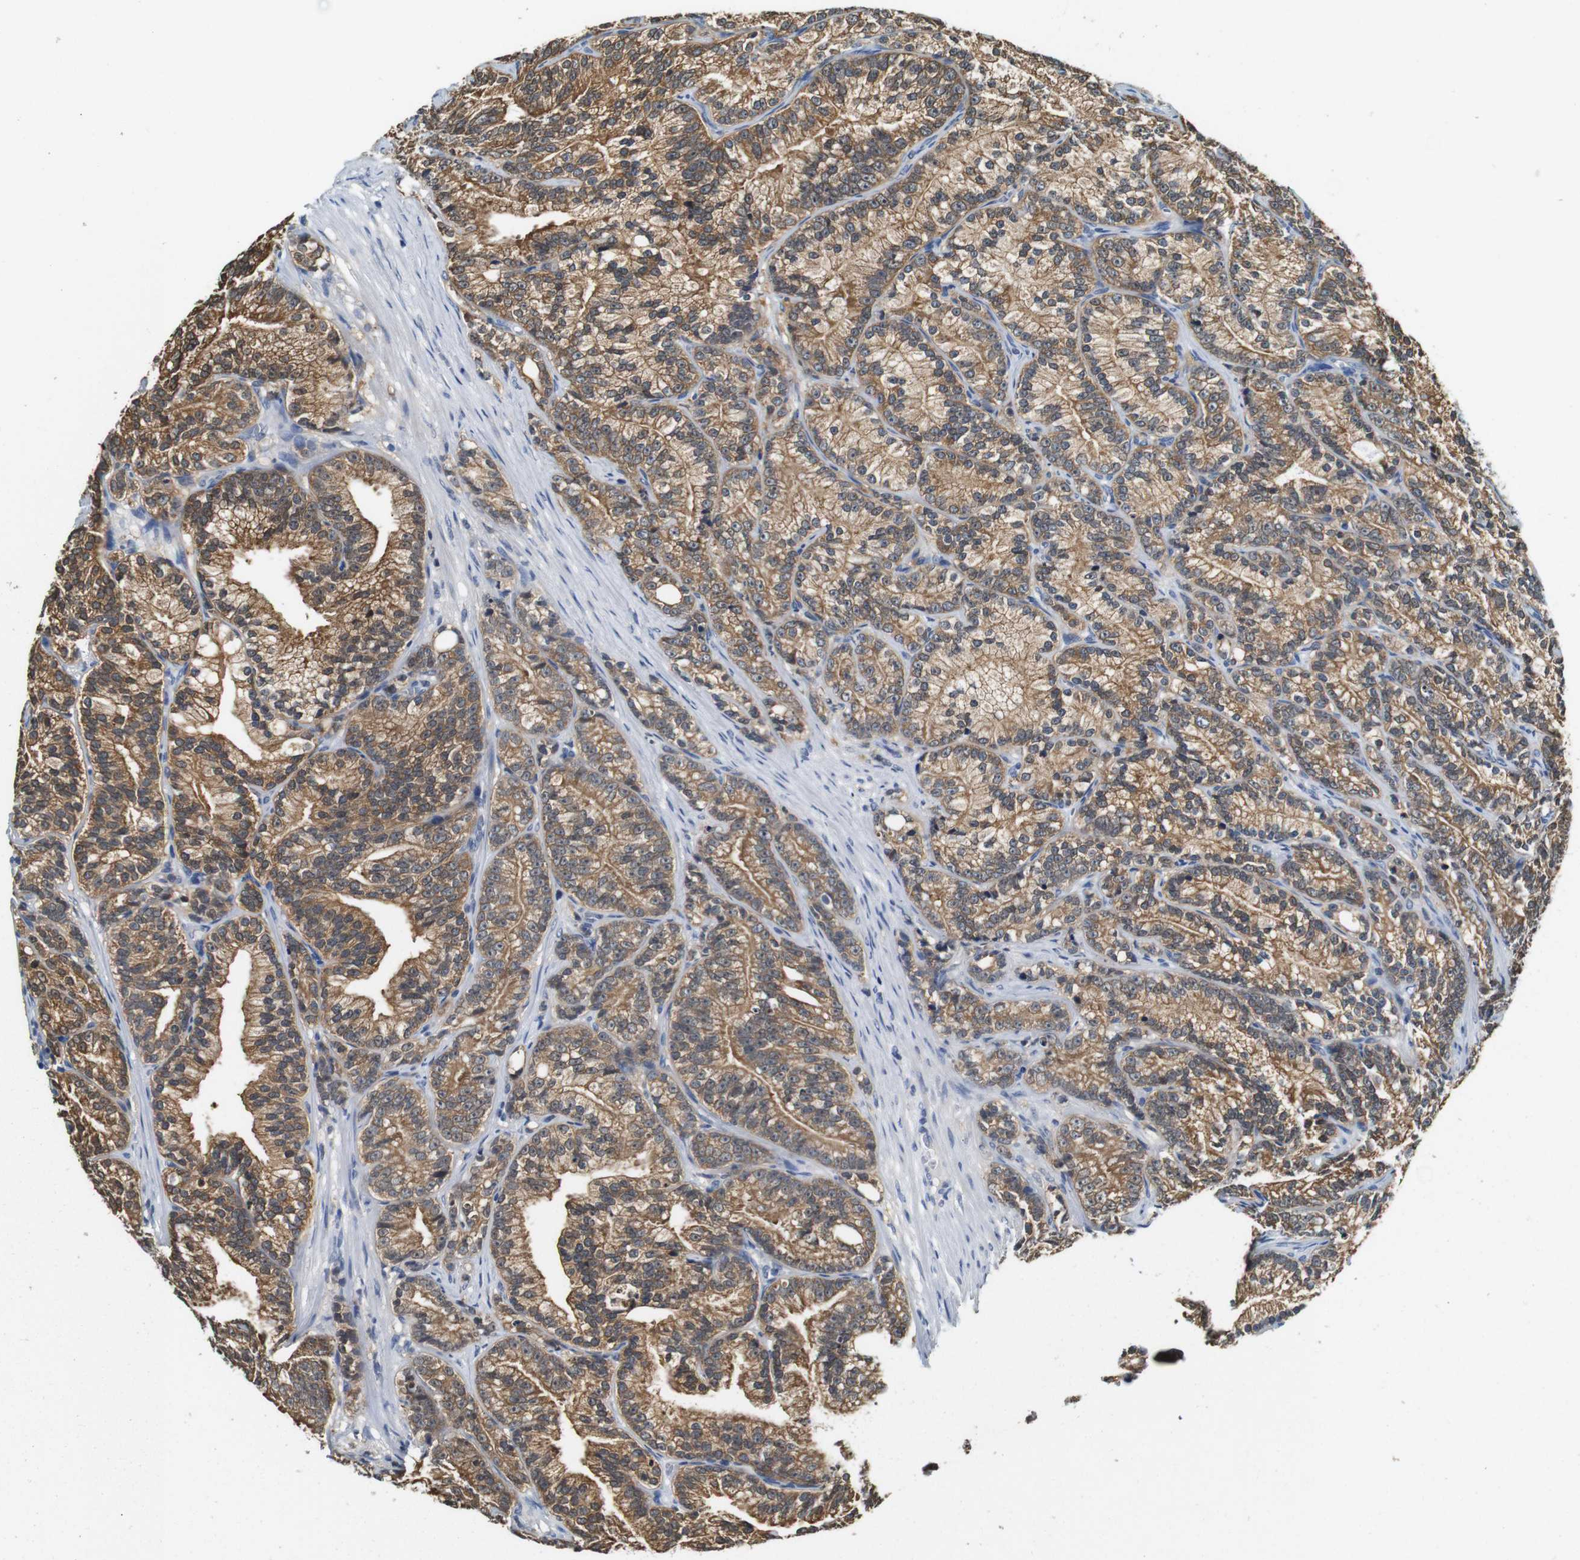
{"staining": {"intensity": "moderate", "quantity": ">75%", "location": "cytoplasmic/membranous"}, "tissue": "prostate cancer", "cell_type": "Tumor cells", "image_type": "cancer", "snomed": [{"axis": "morphology", "description": "Adenocarcinoma, Low grade"}, {"axis": "topography", "description": "Prostate"}], "caption": "Protein expression analysis of prostate cancer shows moderate cytoplasmic/membranous positivity in approximately >75% of tumor cells. The staining was performed using DAB, with brown indicating positive protein expression. Nuclei are stained blue with hematoxylin.", "gene": "NEBL", "patient": {"sex": "male", "age": 89}}